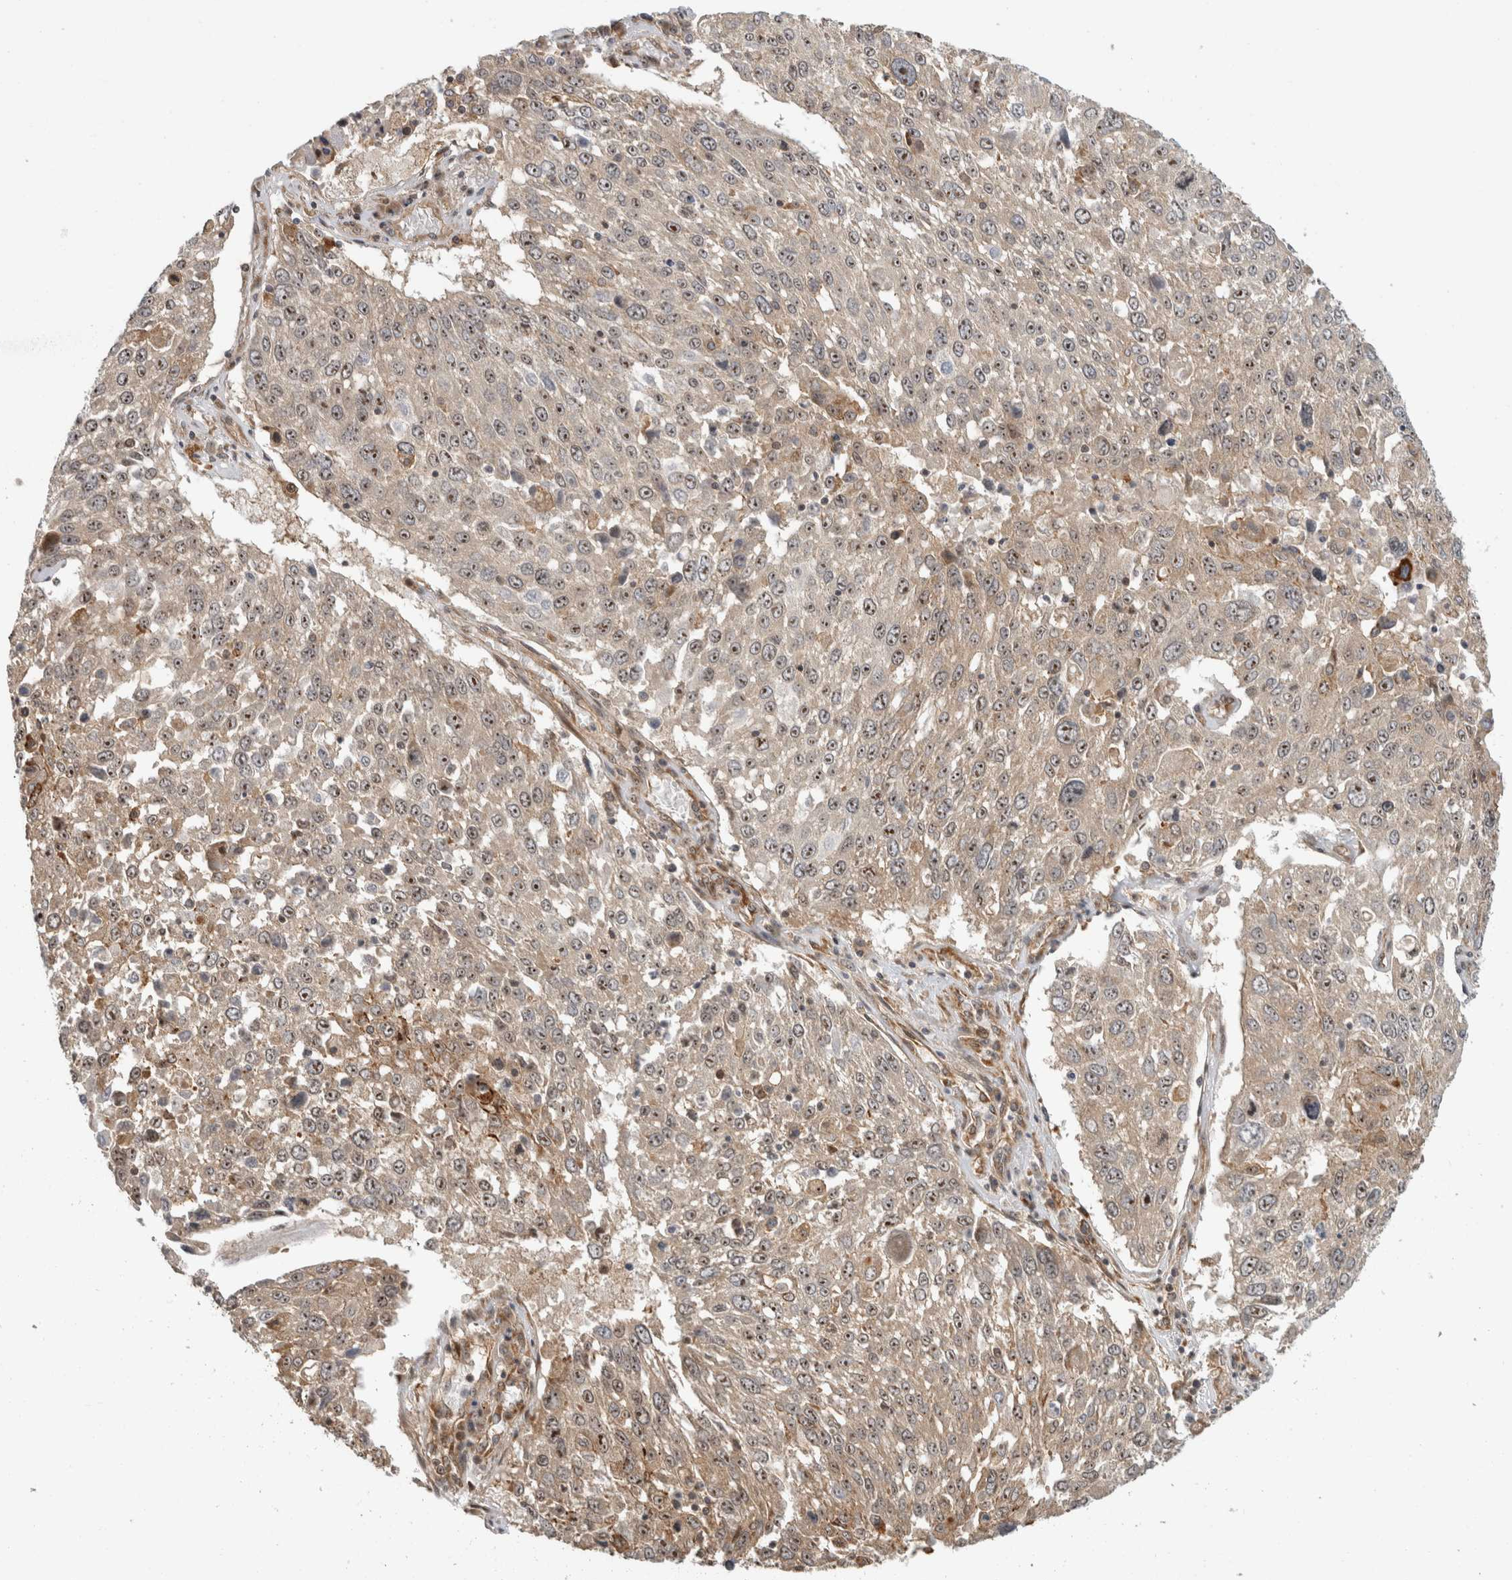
{"staining": {"intensity": "moderate", "quantity": ">75%", "location": "nuclear"}, "tissue": "lung cancer", "cell_type": "Tumor cells", "image_type": "cancer", "snomed": [{"axis": "morphology", "description": "Squamous cell carcinoma, NOS"}, {"axis": "topography", "description": "Lung"}], "caption": "This image reveals immunohistochemistry (IHC) staining of lung squamous cell carcinoma, with medium moderate nuclear expression in about >75% of tumor cells.", "gene": "WASF2", "patient": {"sex": "male", "age": 65}}